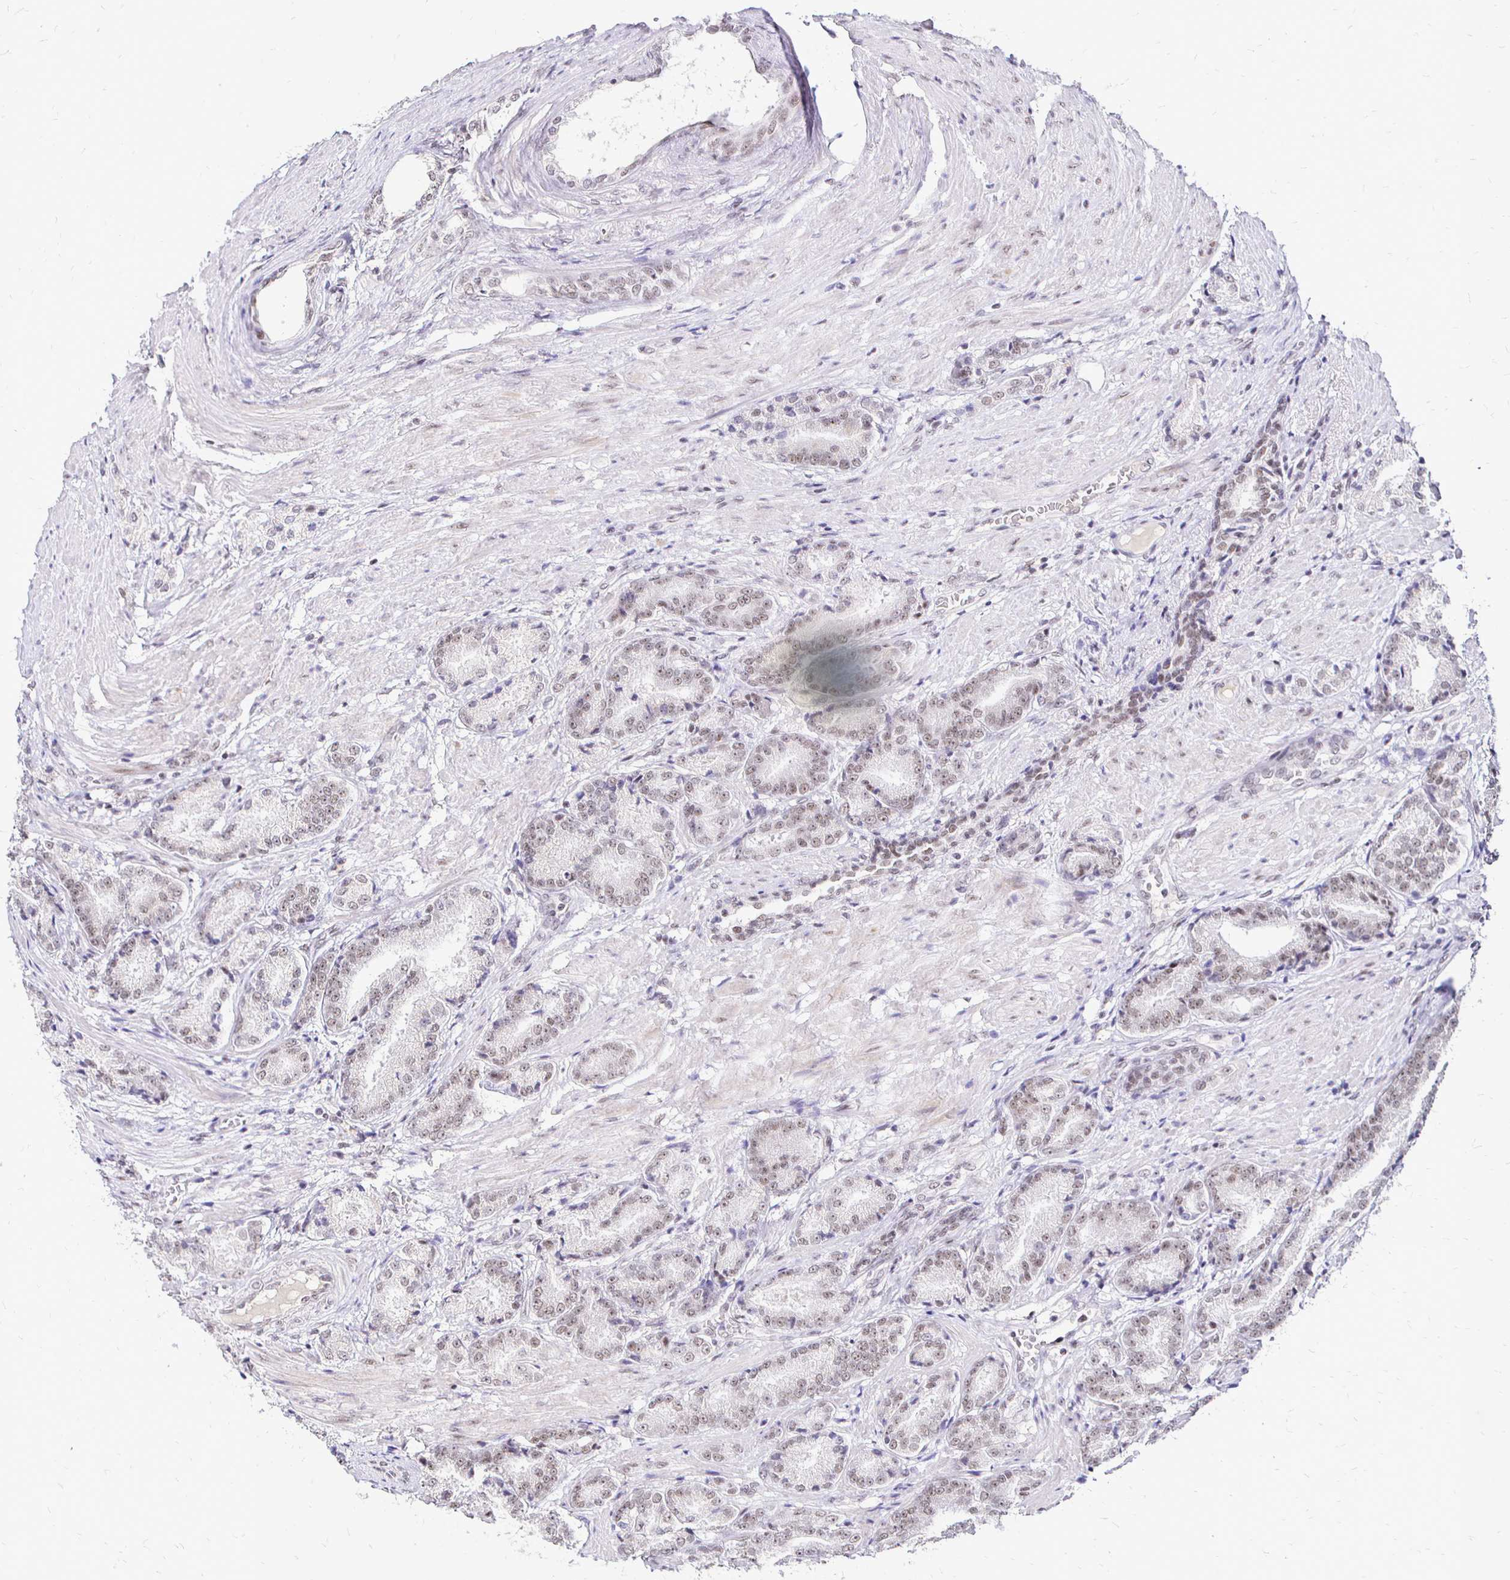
{"staining": {"intensity": "weak", "quantity": "25%-75%", "location": "nuclear"}, "tissue": "prostate cancer", "cell_type": "Tumor cells", "image_type": "cancer", "snomed": [{"axis": "morphology", "description": "Adenocarcinoma, High grade"}, {"axis": "topography", "description": "Prostate and seminal vesicle, NOS"}], "caption": "The histopathology image demonstrates immunohistochemical staining of adenocarcinoma (high-grade) (prostate). There is weak nuclear staining is identified in about 25%-75% of tumor cells.", "gene": "SIN3A", "patient": {"sex": "male", "age": 61}}